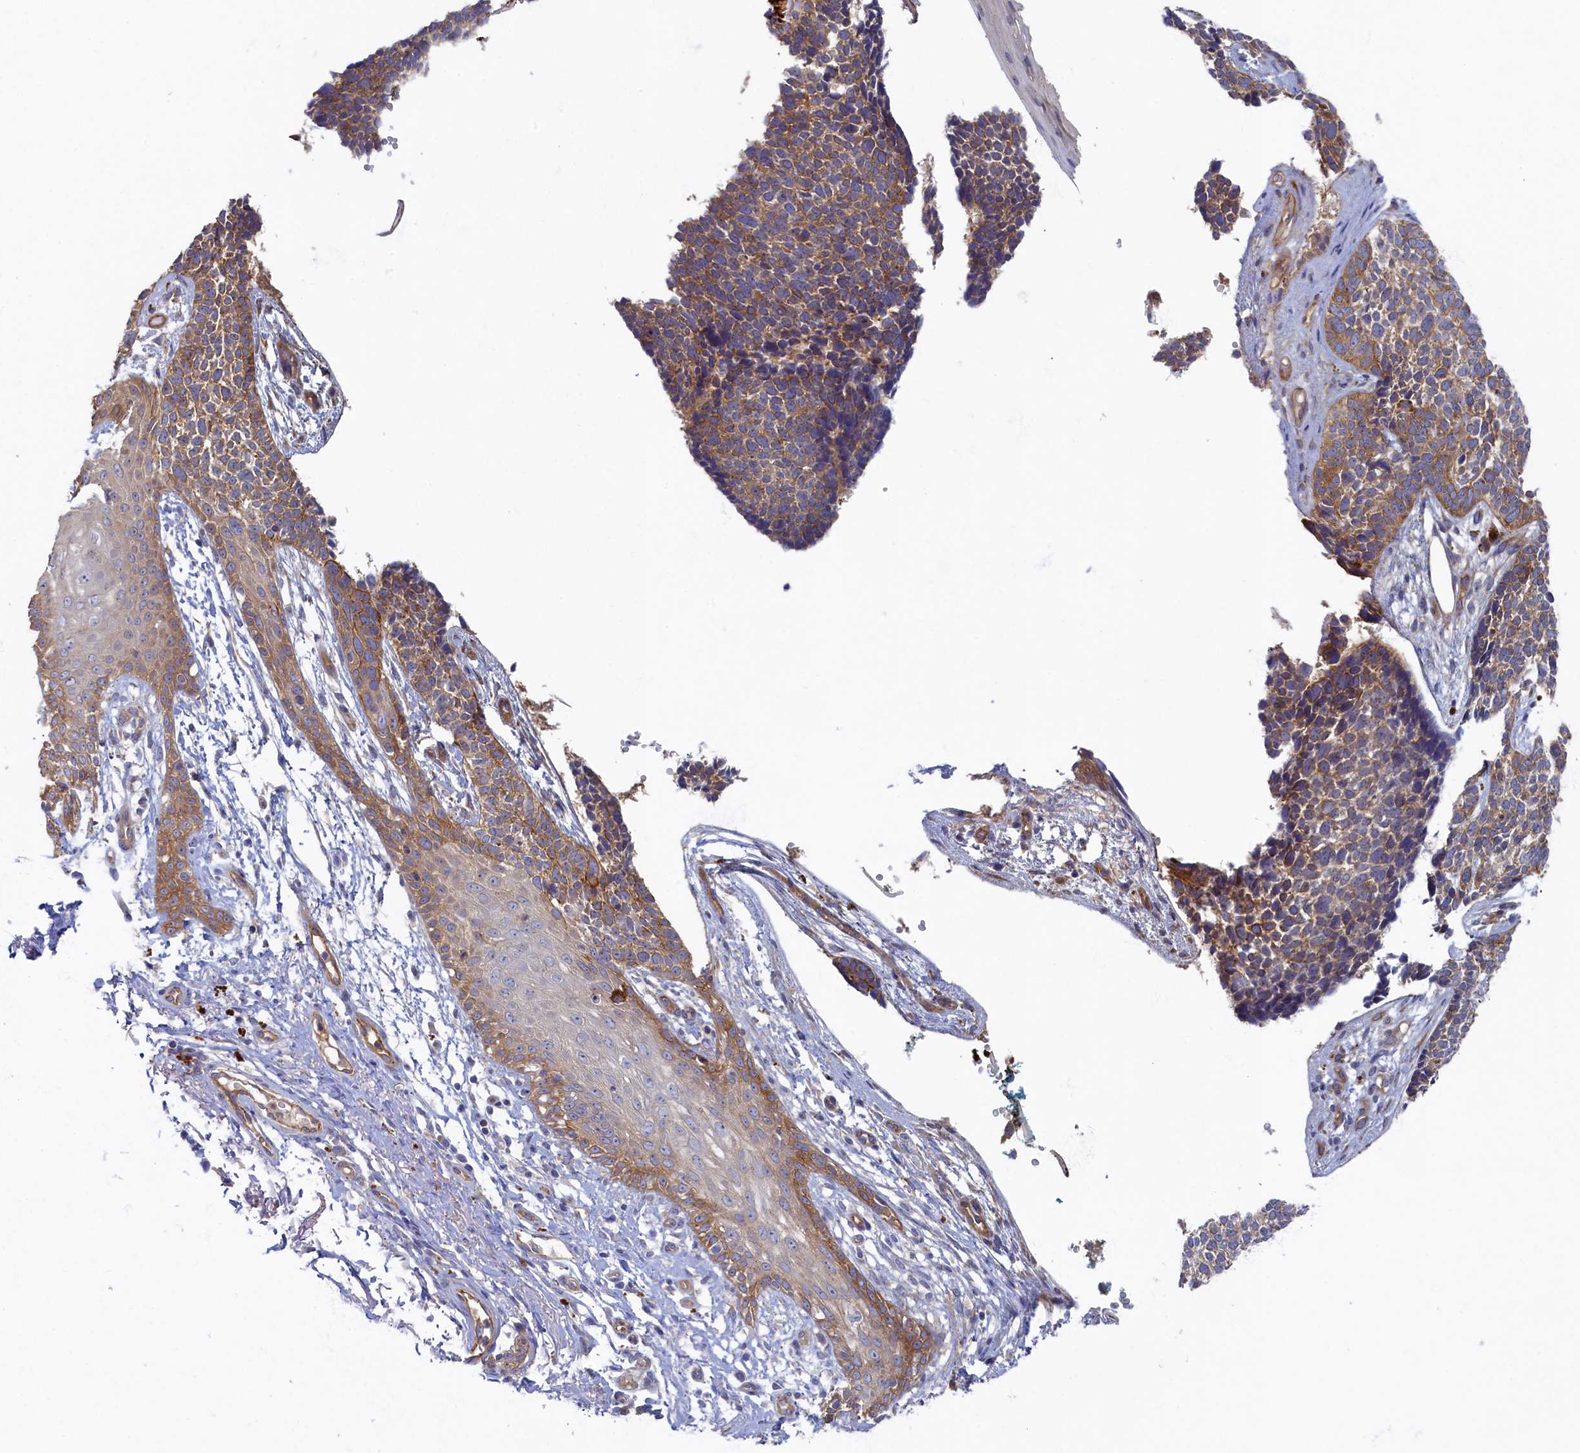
{"staining": {"intensity": "moderate", "quantity": "25%-75%", "location": "cytoplasmic/membranous"}, "tissue": "skin cancer", "cell_type": "Tumor cells", "image_type": "cancer", "snomed": [{"axis": "morphology", "description": "Basal cell carcinoma"}, {"axis": "topography", "description": "Skin"}], "caption": "Approximately 25%-75% of tumor cells in skin basal cell carcinoma show moderate cytoplasmic/membranous protein expression as visualized by brown immunohistochemical staining.", "gene": "PSMG2", "patient": {"sex": "female", "age": 84}}